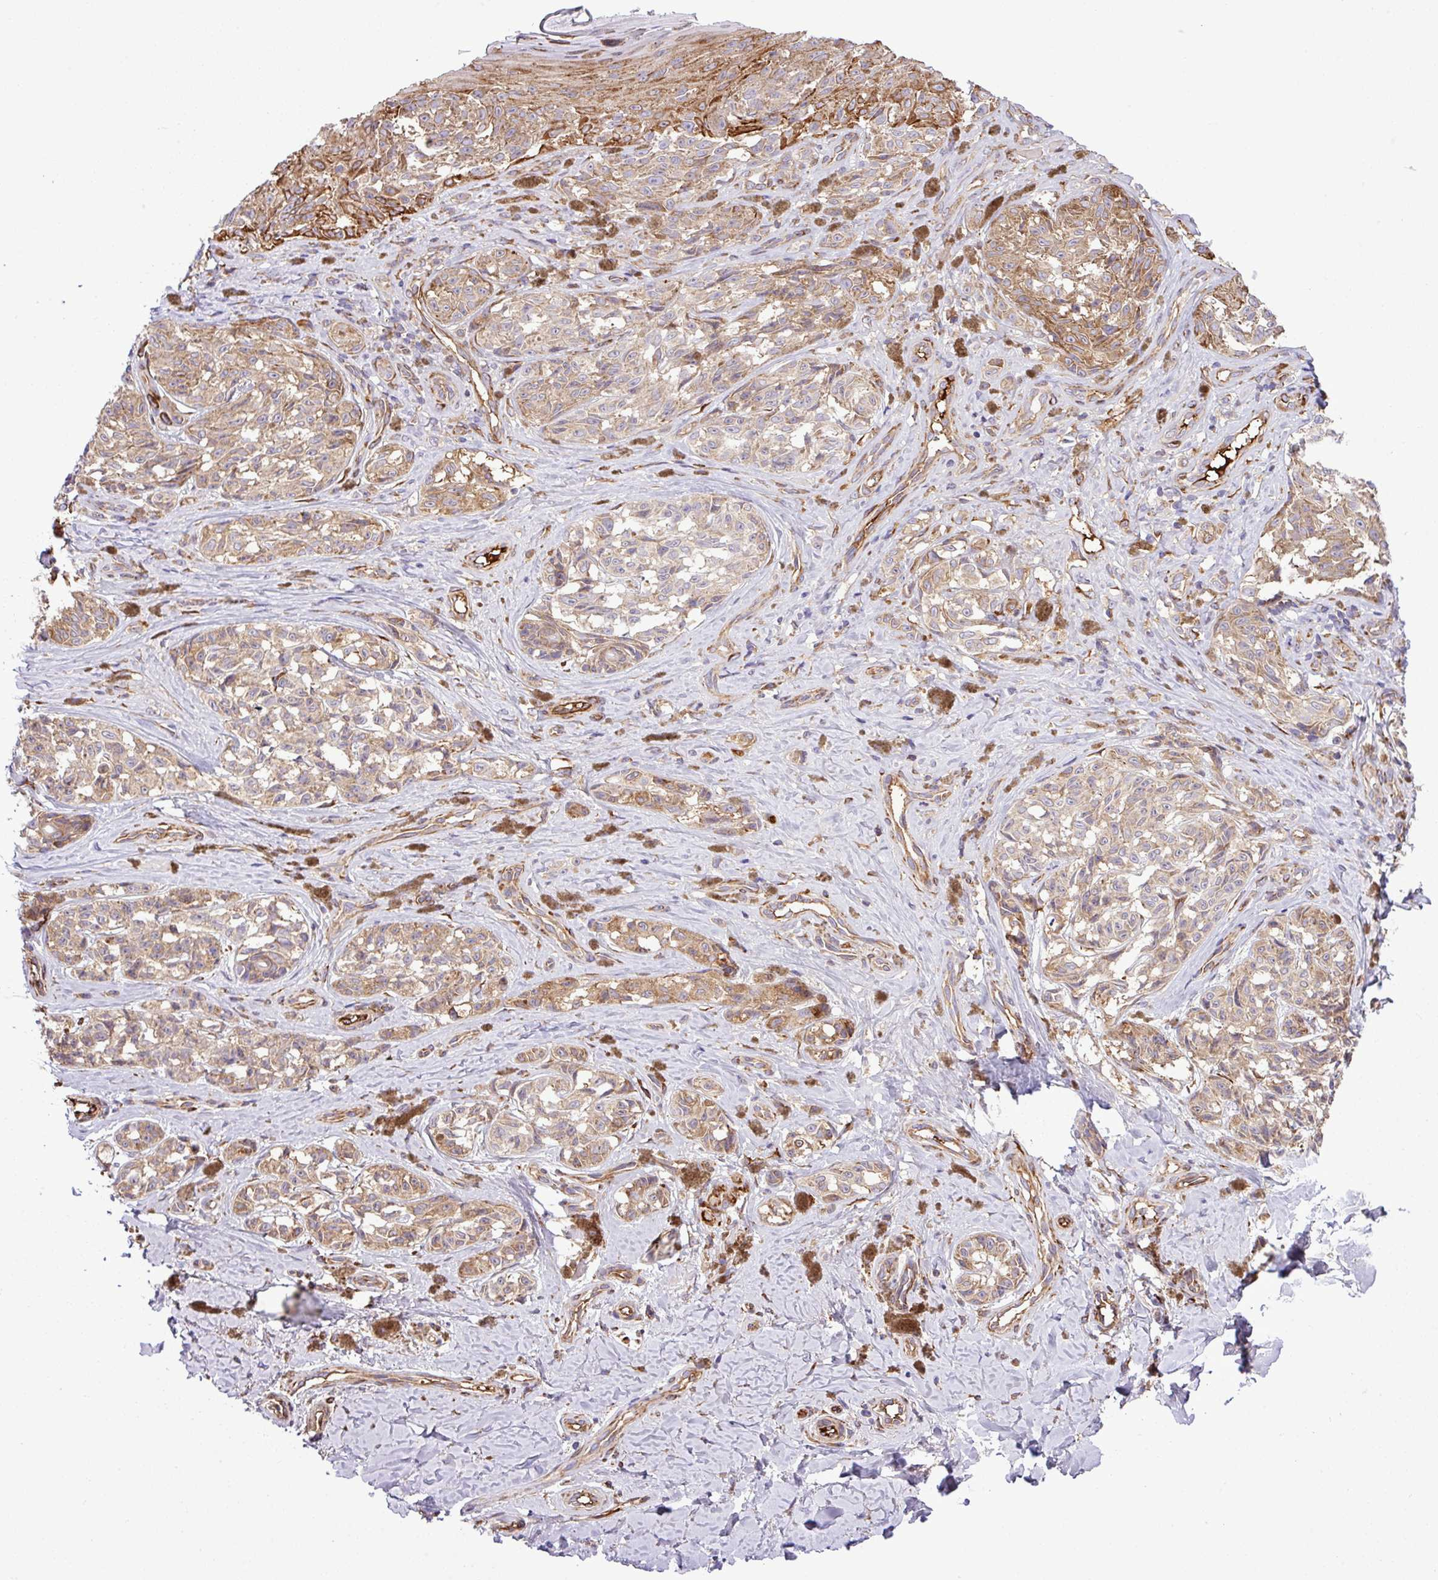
{"staining": {"intensity": "moderate", "quantity": ">75%", "location": "cytoplasmic/membranous"}, "tissue": "melanoma", "cell_type": "Tumor cells", "image_type": "cancer", "snomed": [{"axis": "morphology", "description": "Malignant melanoma, NOS"}, {"axis": "topography", "description": "Skin"}], "caption": "Malignant melanoma stained with a protein marker demonstrates moderate staining in tumor cells.", "gene": "CWH43", "patient": {"sex": "female", "age": 65}}